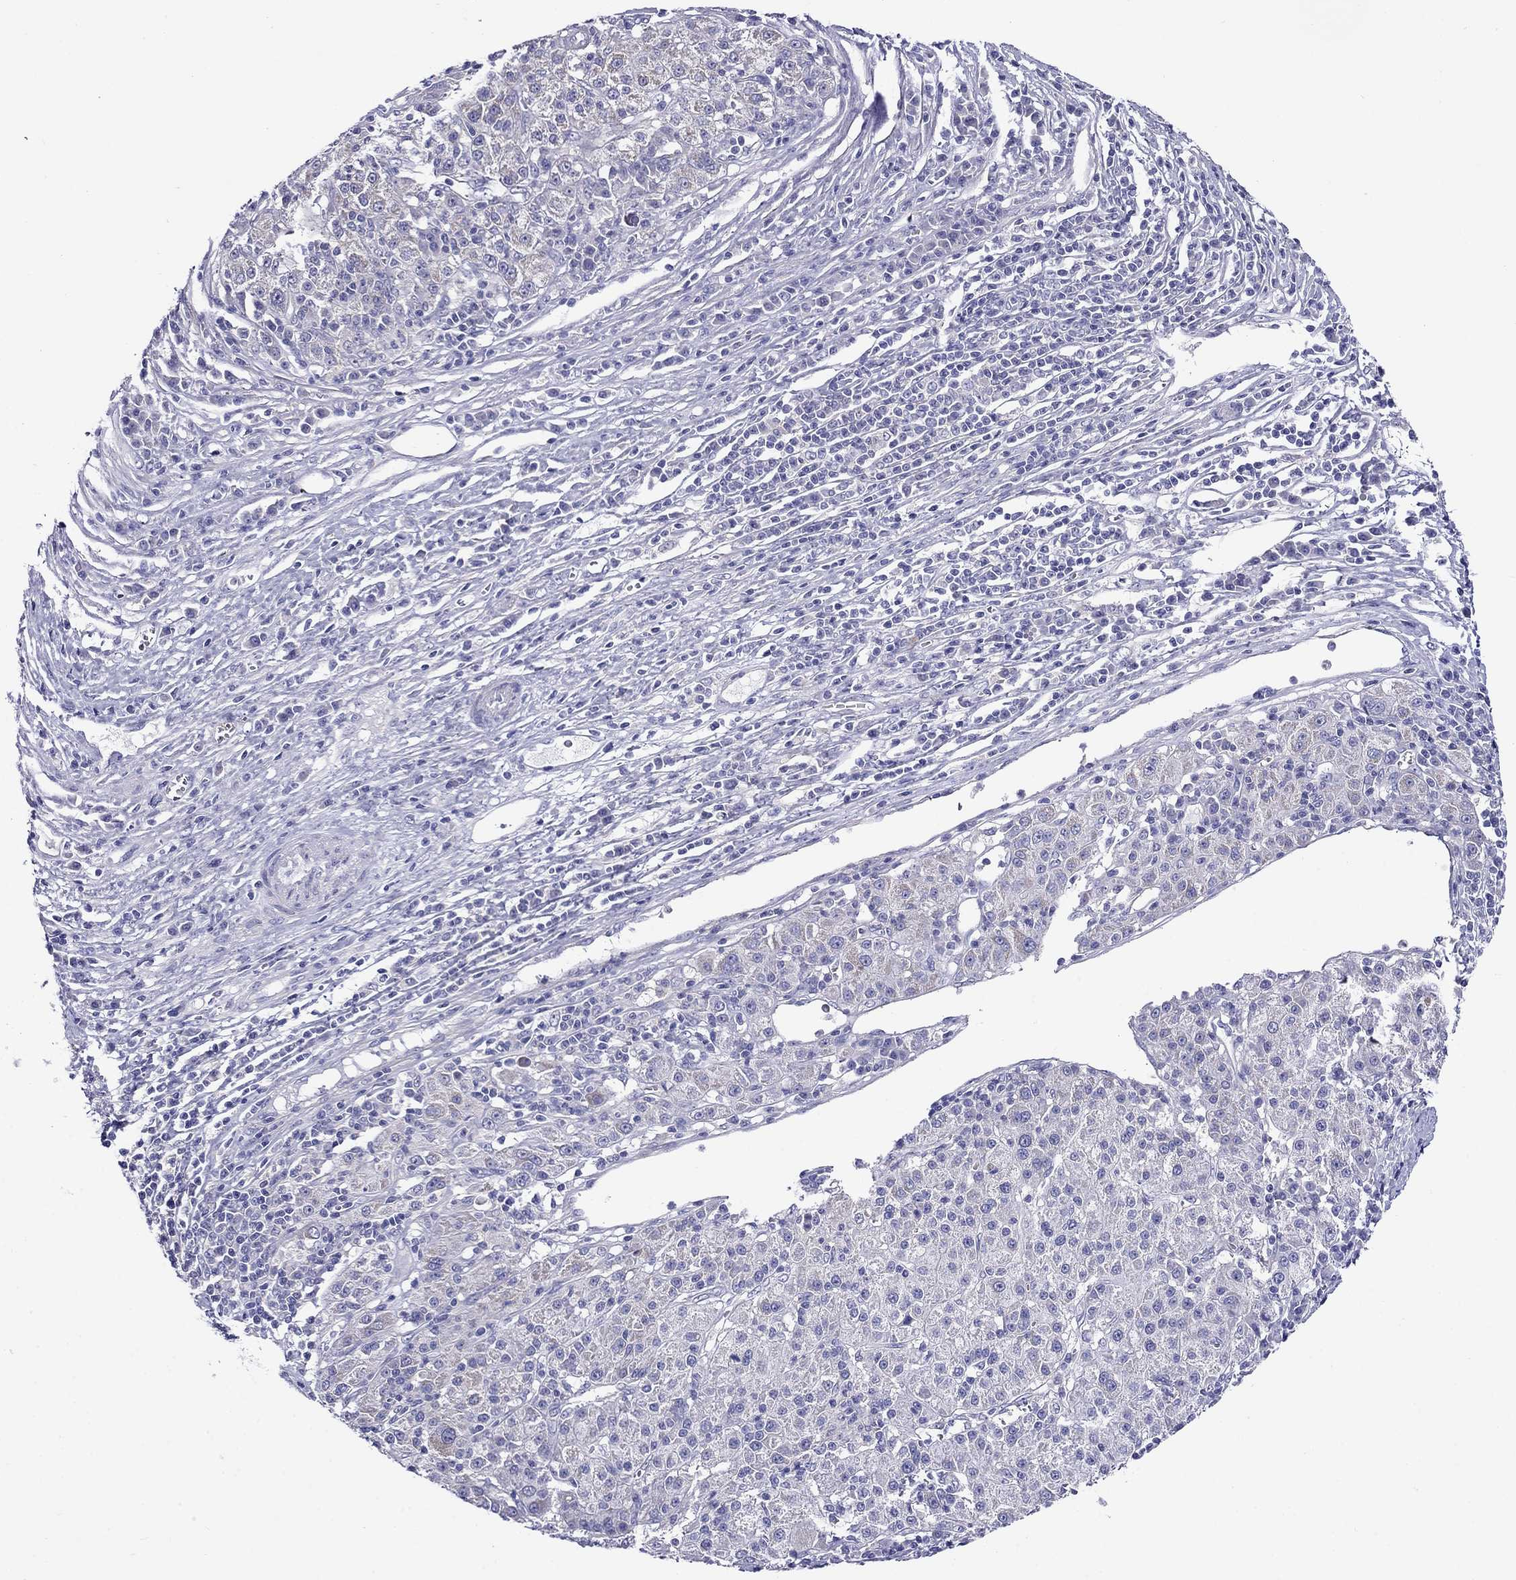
{"staining": {"intensity": "negative", "quantity": "none", "location": "none"}, "tissue": "liver cancer", "cell_type": "Tumor cells", "image_type": "cancer", "snomed": [{"axis": "morphology", "description": "Carcinoma, Hepatocellular, NOS"}, {"axis": "topography", "description": "Liver"}], "caption": "Liver hepatocellular carcinoma was stained to show a protein in brown. There is no significant expression in tumor cells. (DAB immunohistochemistry, high magnification).", "gene": "SCG2", "patient": {"sex": "female", "age": 60}}